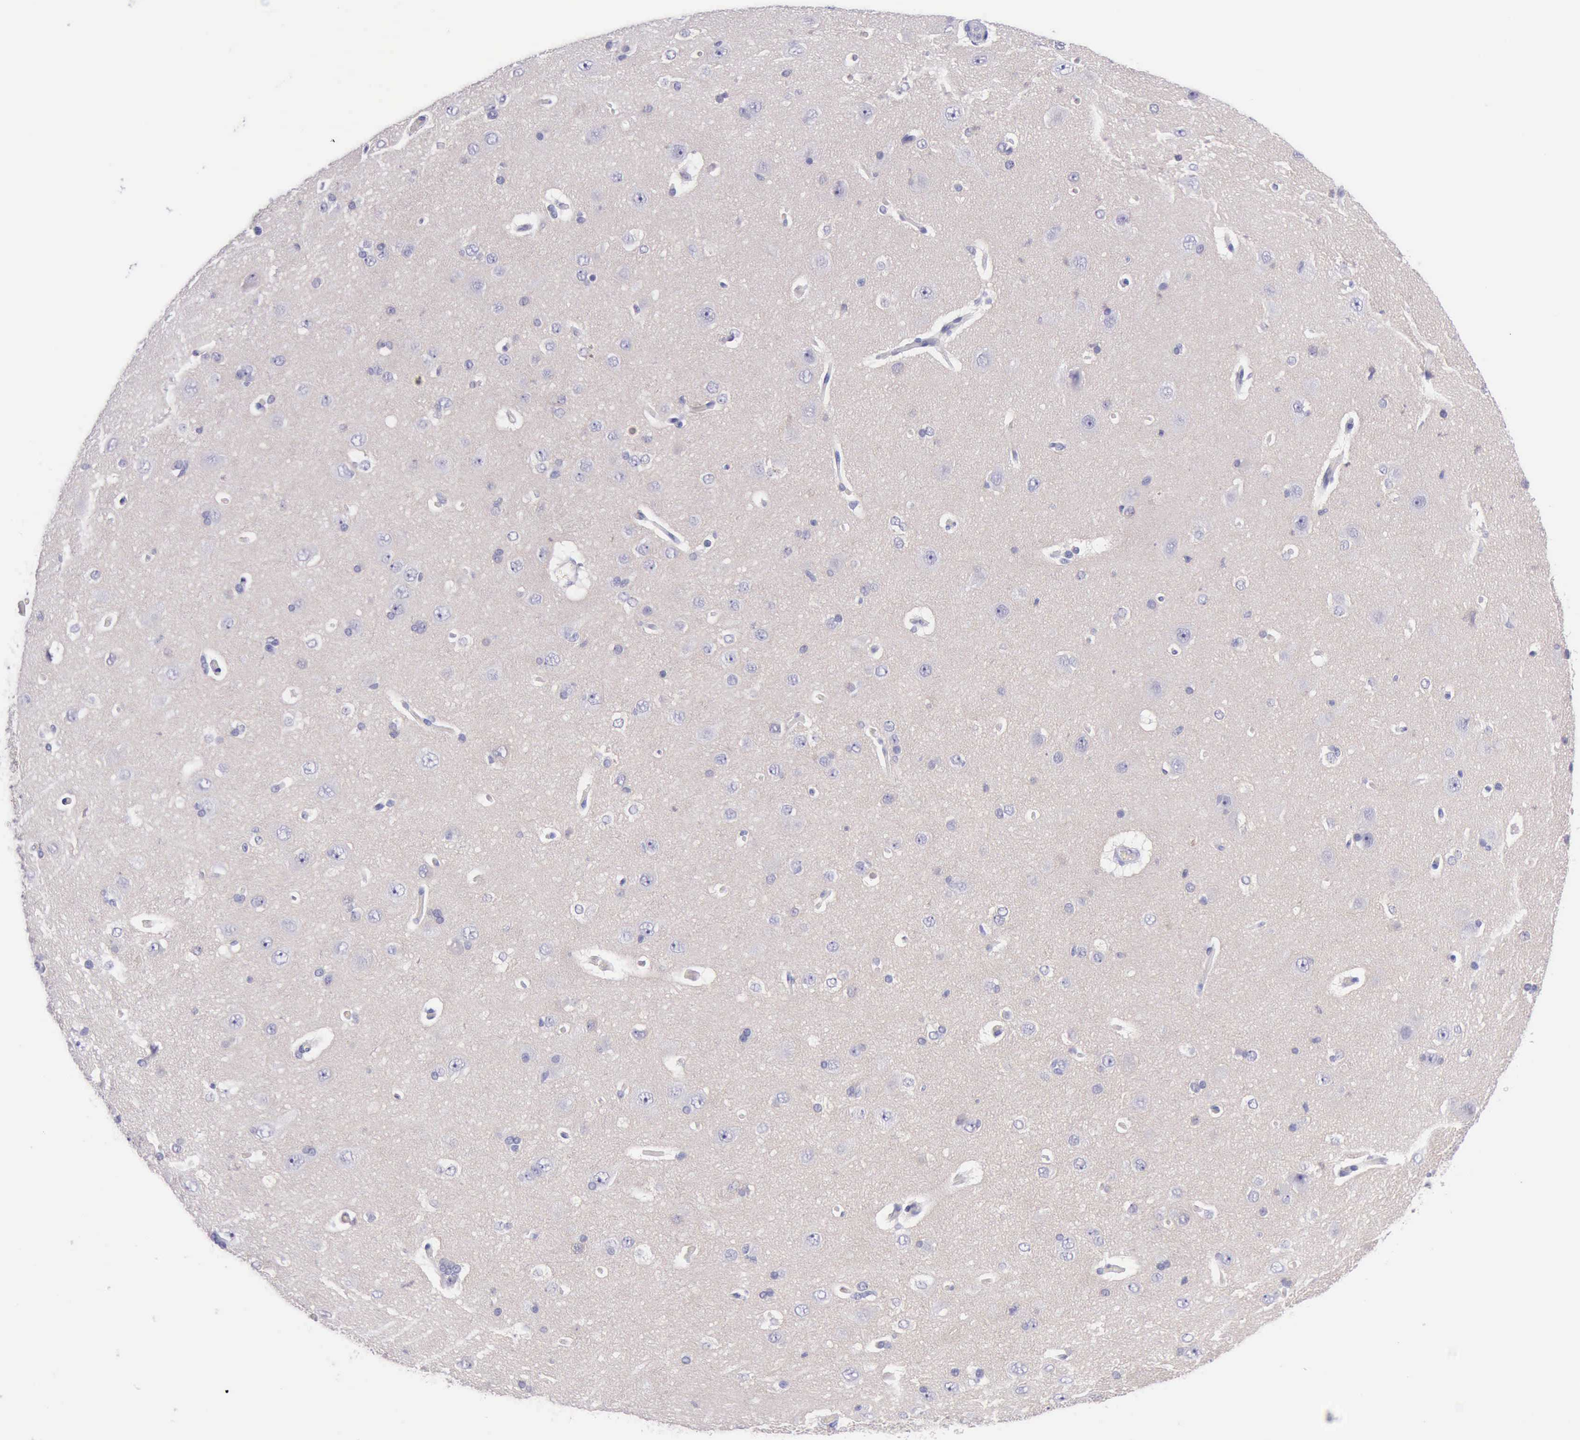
{"staining": {"intensity": "negative", "quantity": "none", "location": "none"}, "tissue": "cerebral cortex", "cell_type": "Endothelial cells", "image_type": "normal", "snomed": [{"axis": "morphology", "description": "Normal tissue, NOS"}, {"axis": "topography", "description": "Cerebral cortex"}], "caption": "The immunohistochemistry (IHC) photomicrograph has no significant positivity in endothelial cells of cerebral cortex.", "gene": "LRFN5", "patient": {"sex": "female", "age": 45}}